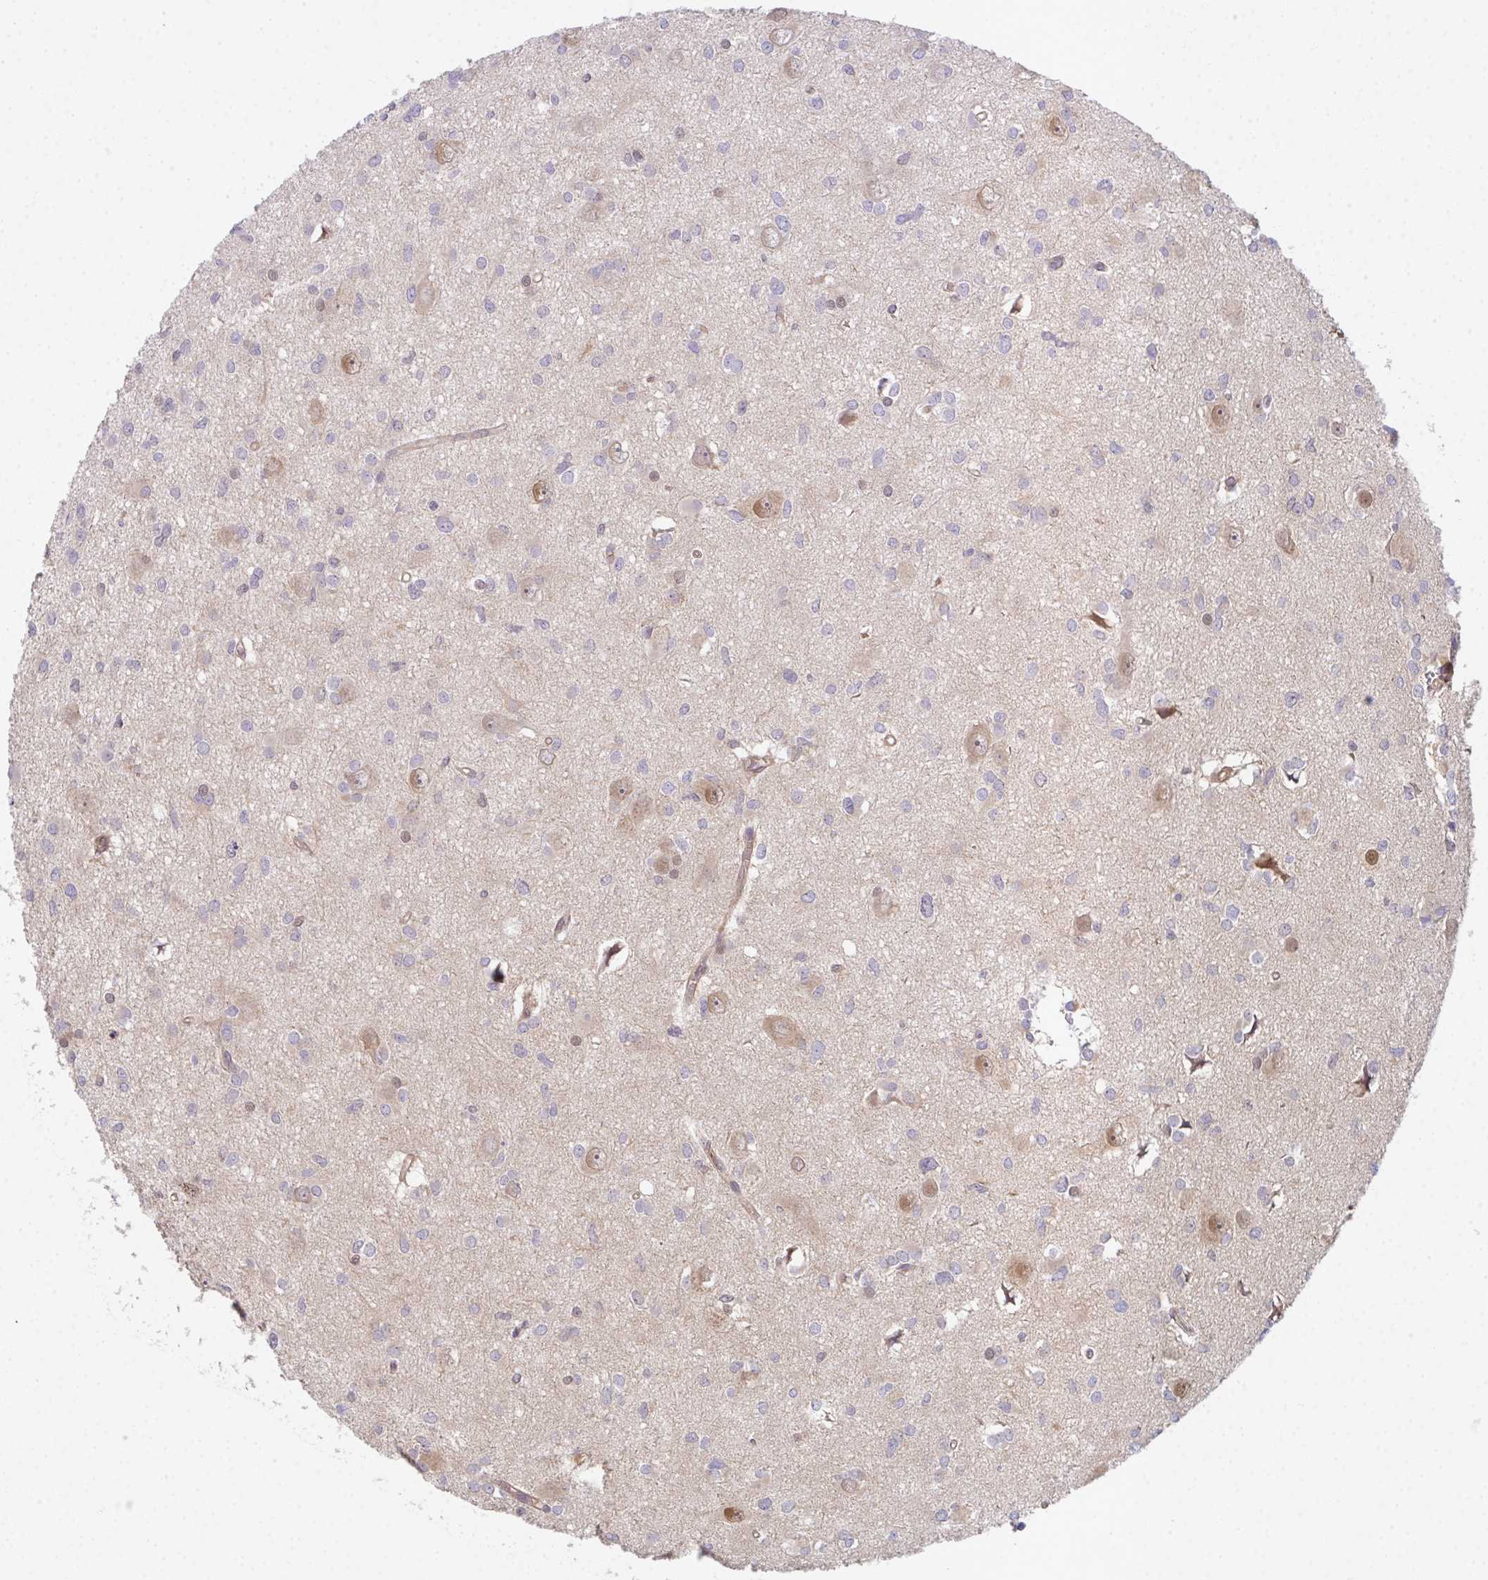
{"staining": {"intensity": "negative", "quantity": "none", "location": "none"}, "tissue": "glioma", "cell_type": "Tumor cells", "image_type": "cancer", "snomed": [{"axis": "morphology", "description": "Glioma, malignant, High grade"}, {"axis": "topography", "description": "Brain"}], "caption": "IHC of high-grade glioma (malignant) reveals no expression in tumor cells. Brightfield microscopy of immunohistochemistry (IHC) stained with DAB (brown) and hematoxylin (blue), captured at high magnification.", "gene": "TMEM229A", "patient": {"sex": "male", "age": 23}}